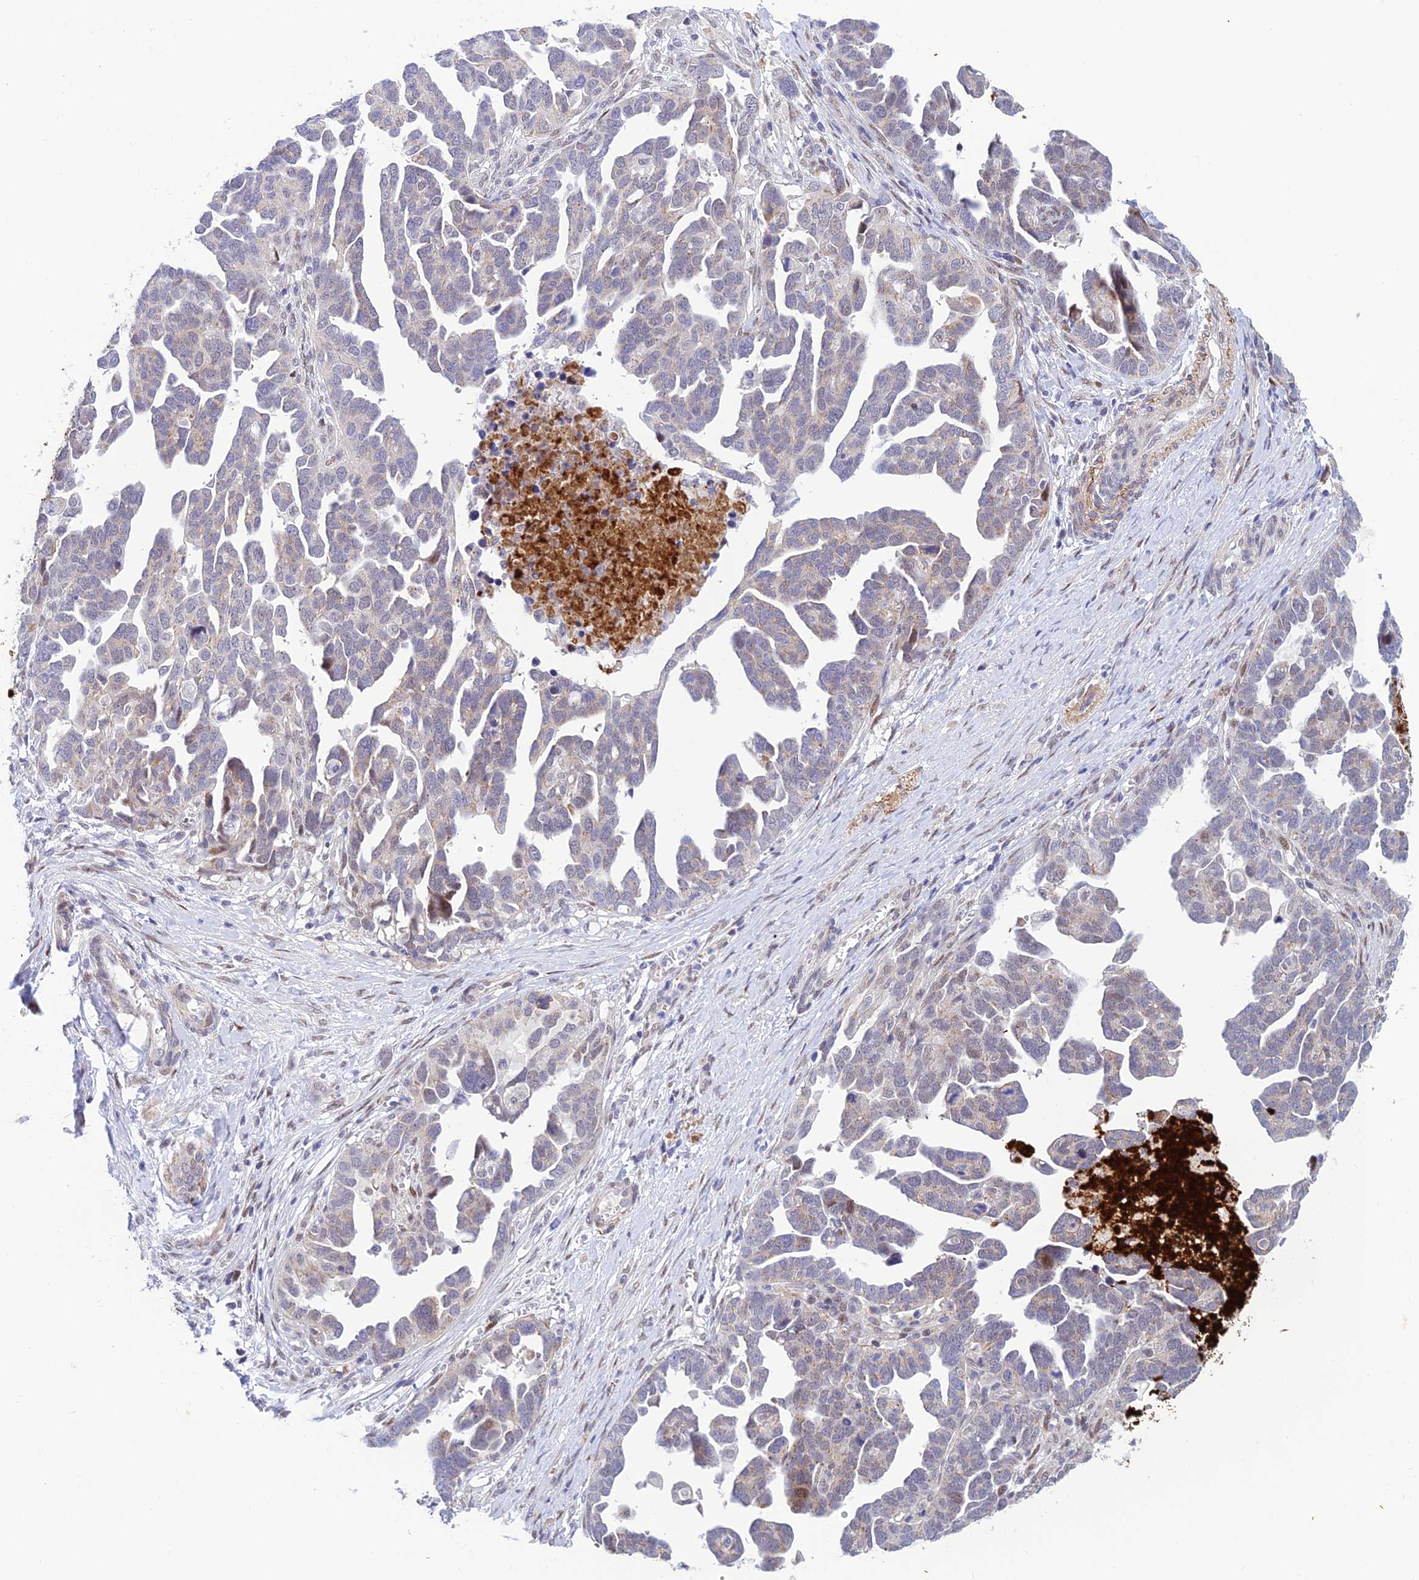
{"staining": {"intensity": "weak", "quantity": "<25%", "location": "cytoplasmic/membranous"}, "tissue": "ovarian cancer", "cell_type": "Tumor cells", "image_type": "cancer", "snomed": [{"axis": "morphology", "description": "Cystadenocarcinoma, serous, NOS"}, {"axis": "topography", "description": "Ovary"}], "caption": "IHC histopathology image of human ovarian cancer (serous cystadenocarcinoma) stained for a protein (brown), which demonstrates no staining in tumor cells.", "gene": "WDR55", "patient": {"sex": "female", "age": 54}}